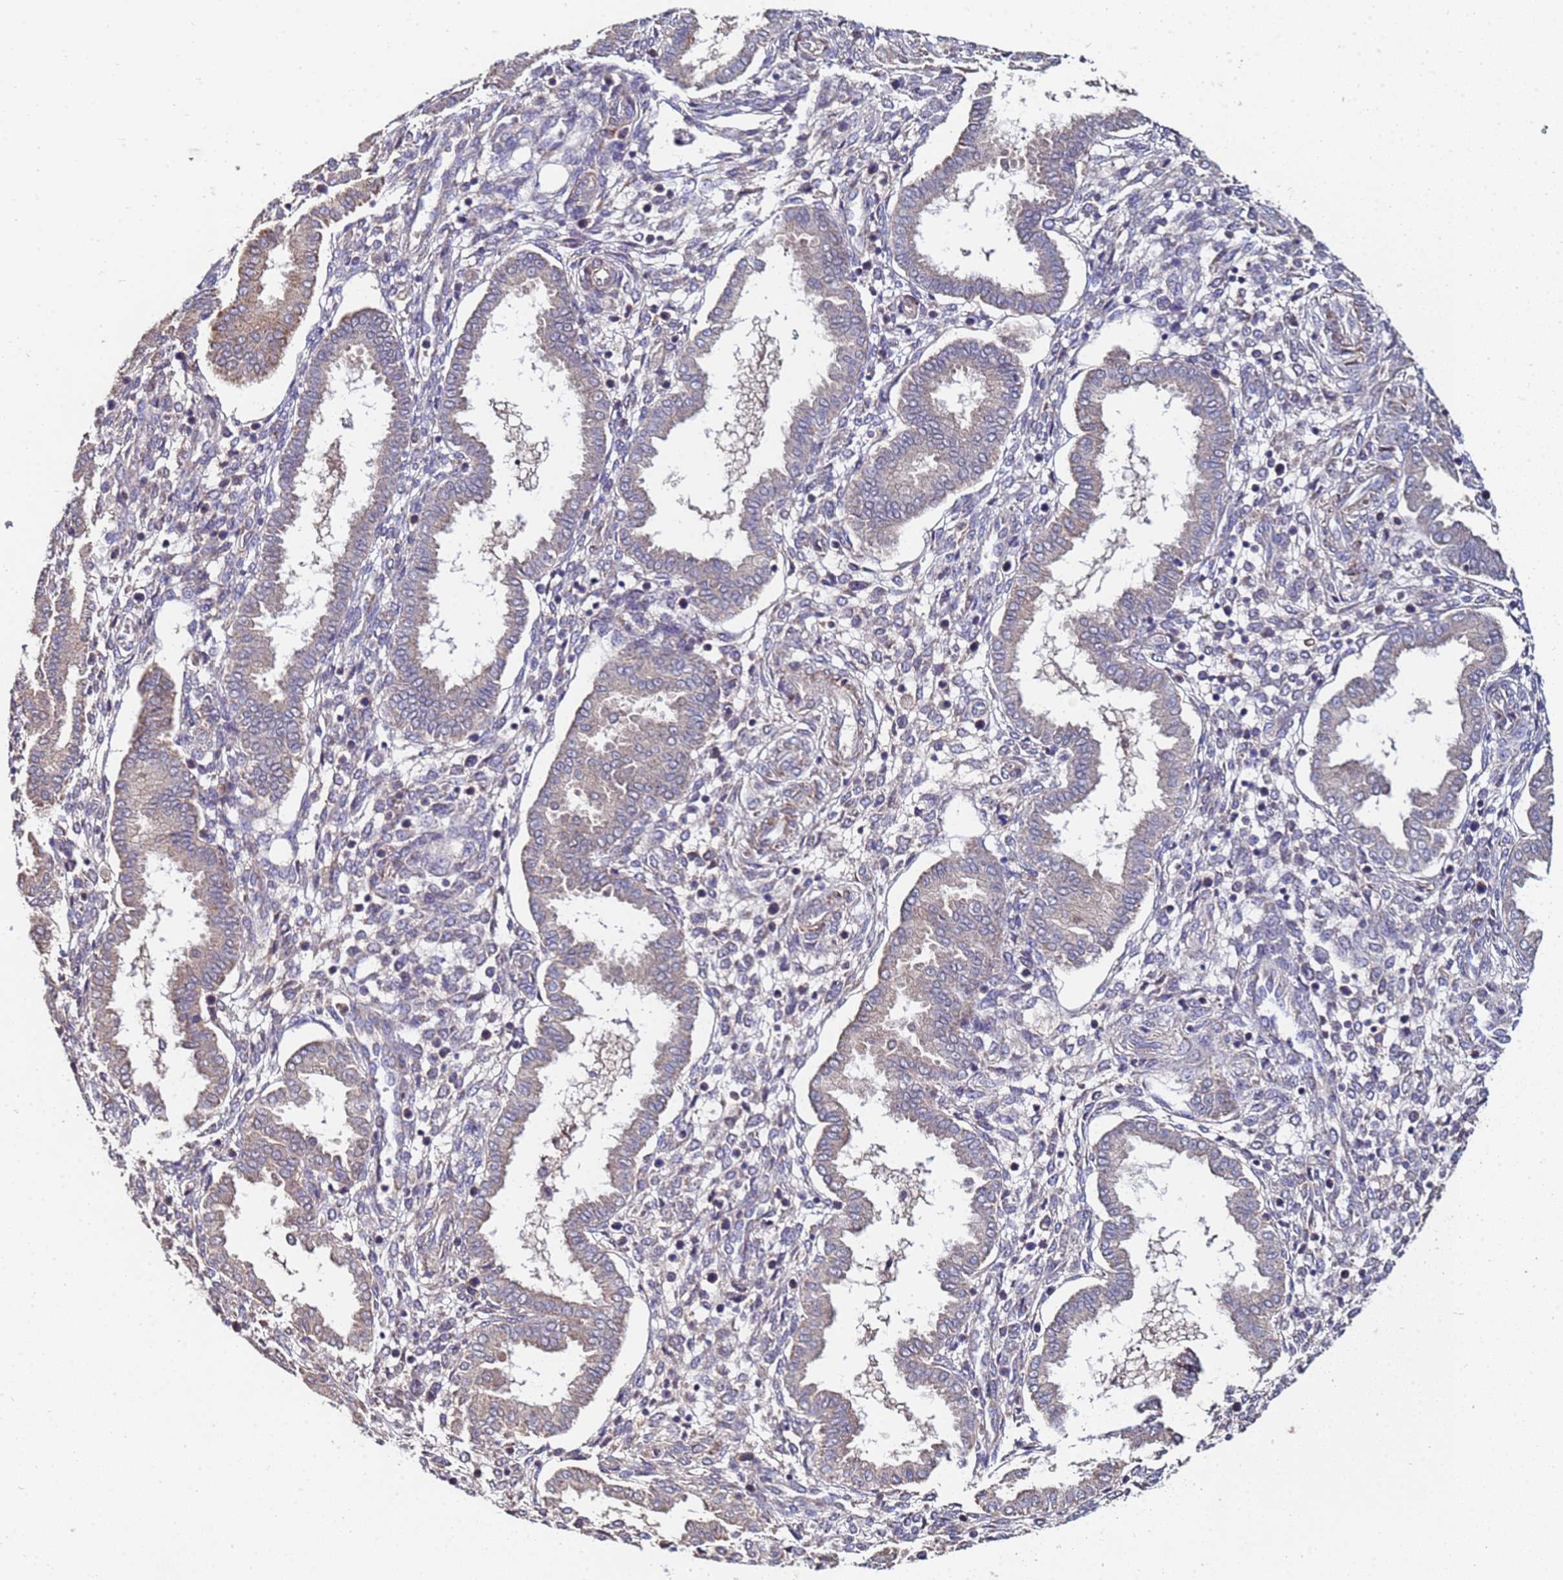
{"staining": {"intensity": "weak", "quantity": "<25%", "location": "cytoplasmic/membranous"}, "tissue": "endometrium", "cell_type": "Cells in endometrial stroma", "image_type": "normal", "snomed": [{"axis": "morphology", "description": "Normal tissue, NOS"}, {"axis": "topography", "description": "Endometrium"}], "caption": "DAB immunohistochemical staining of normal endometrium reveals no significant expression in cells in endometrial stroma.", "gene": "C5orf34", "patient": {"sex": "female", "age": 24}}